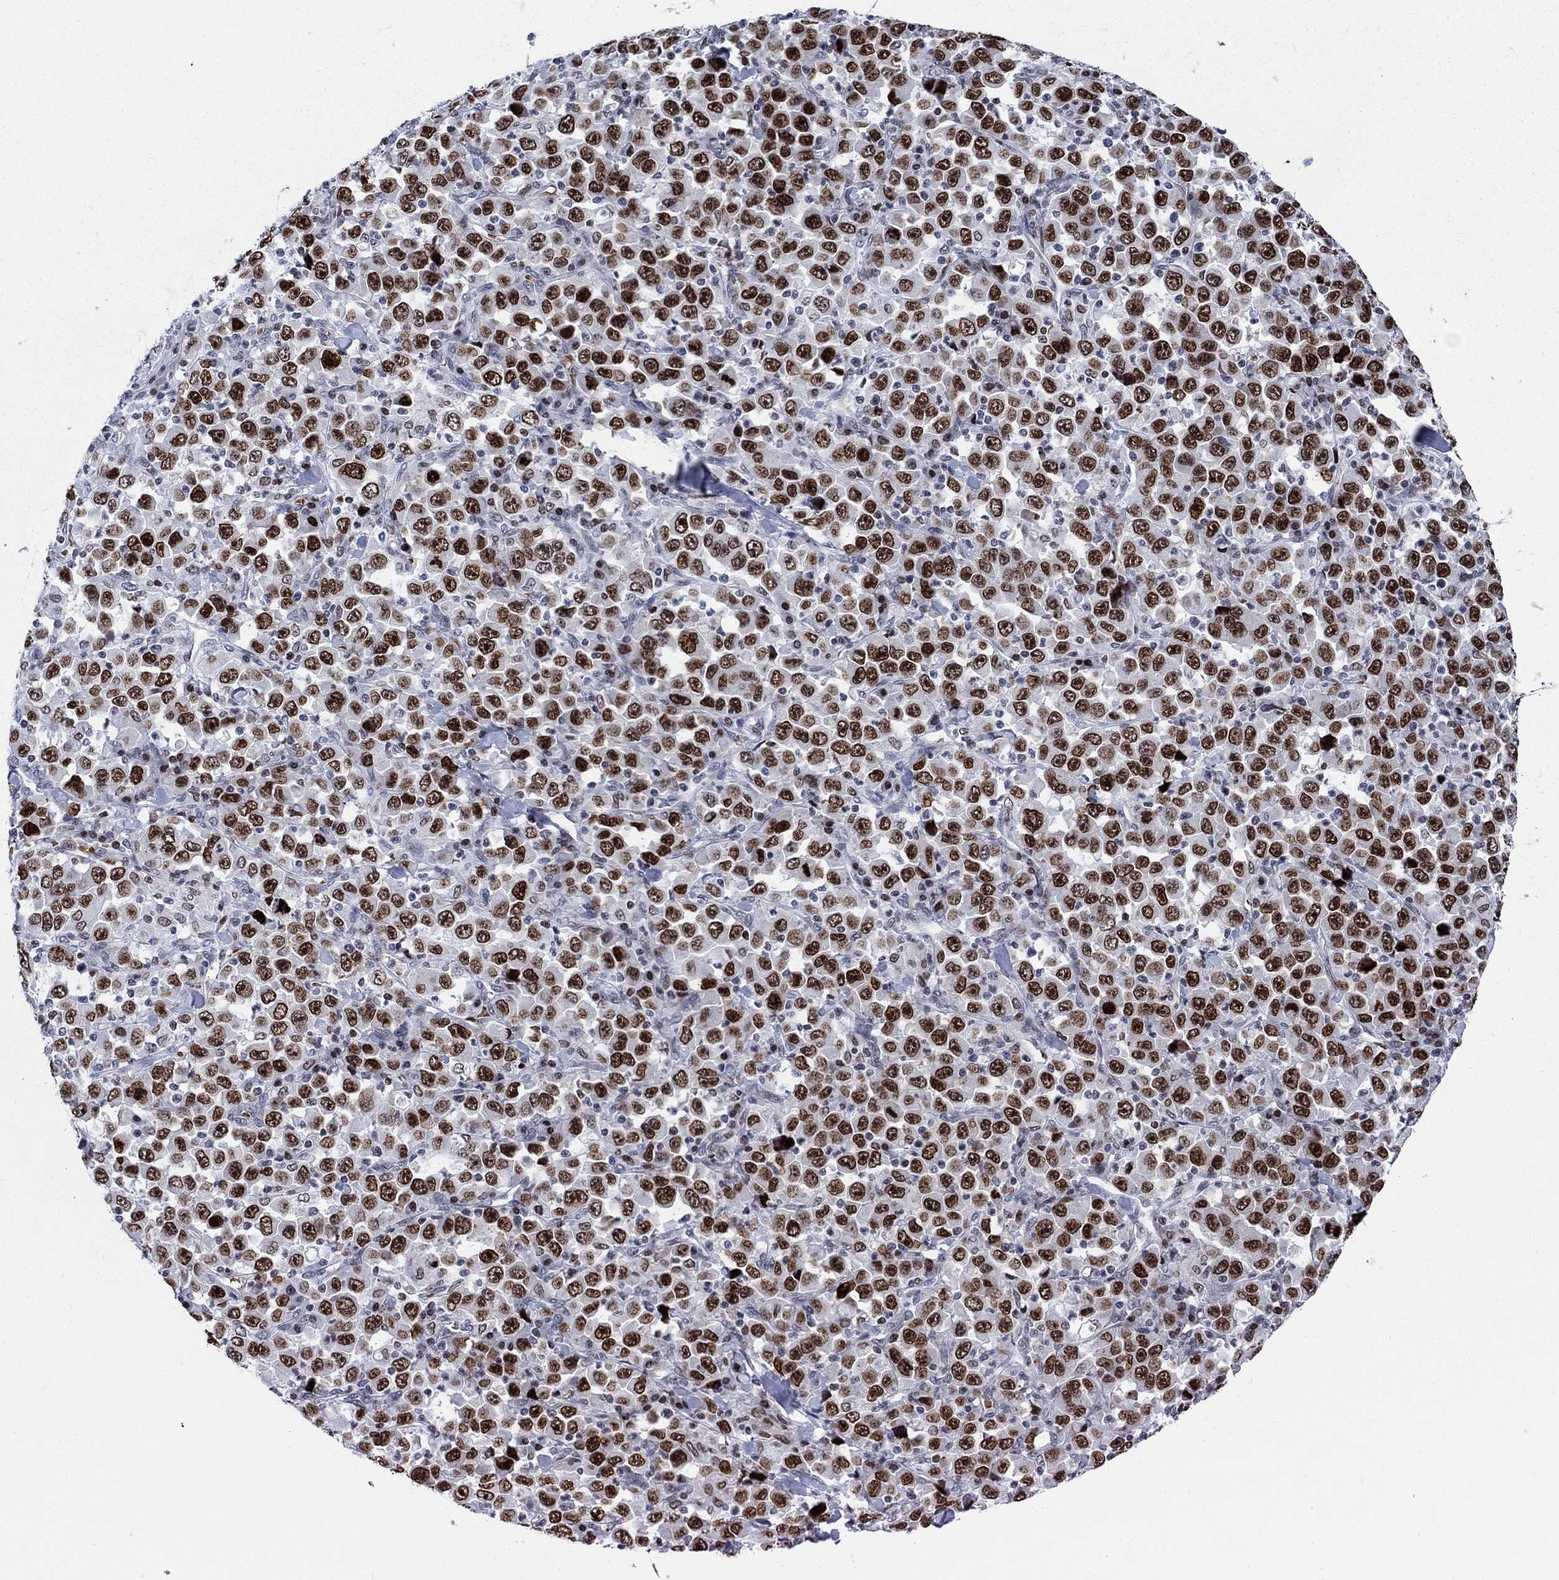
{"staining": {"intensity": "strong", "quantity": "25%-75%", "location": "nuclear"}, "tissue": "stomach cancer", "cell_type": "Tumor cells", "image_type": "cancer", "snomed": [{"axis": "morphology", "description": "Normal tissue, NOS"}, {"axis": "morphology", "description": "Adenocarcinoma, NOS"}, {"axis": "topography", "description": "Stomach, upper"}, {"axis": "topography", "description": "Stomach"}], "caption": "This photomicrograph demonstrates immunohistochemistry staining of human adenocarcinoma (stomach), with high strong nuclear positivity in about 25%-75% of tumor cells.", "gene": "HMGA1", "patient": {"sex": "male", "age": 59}}